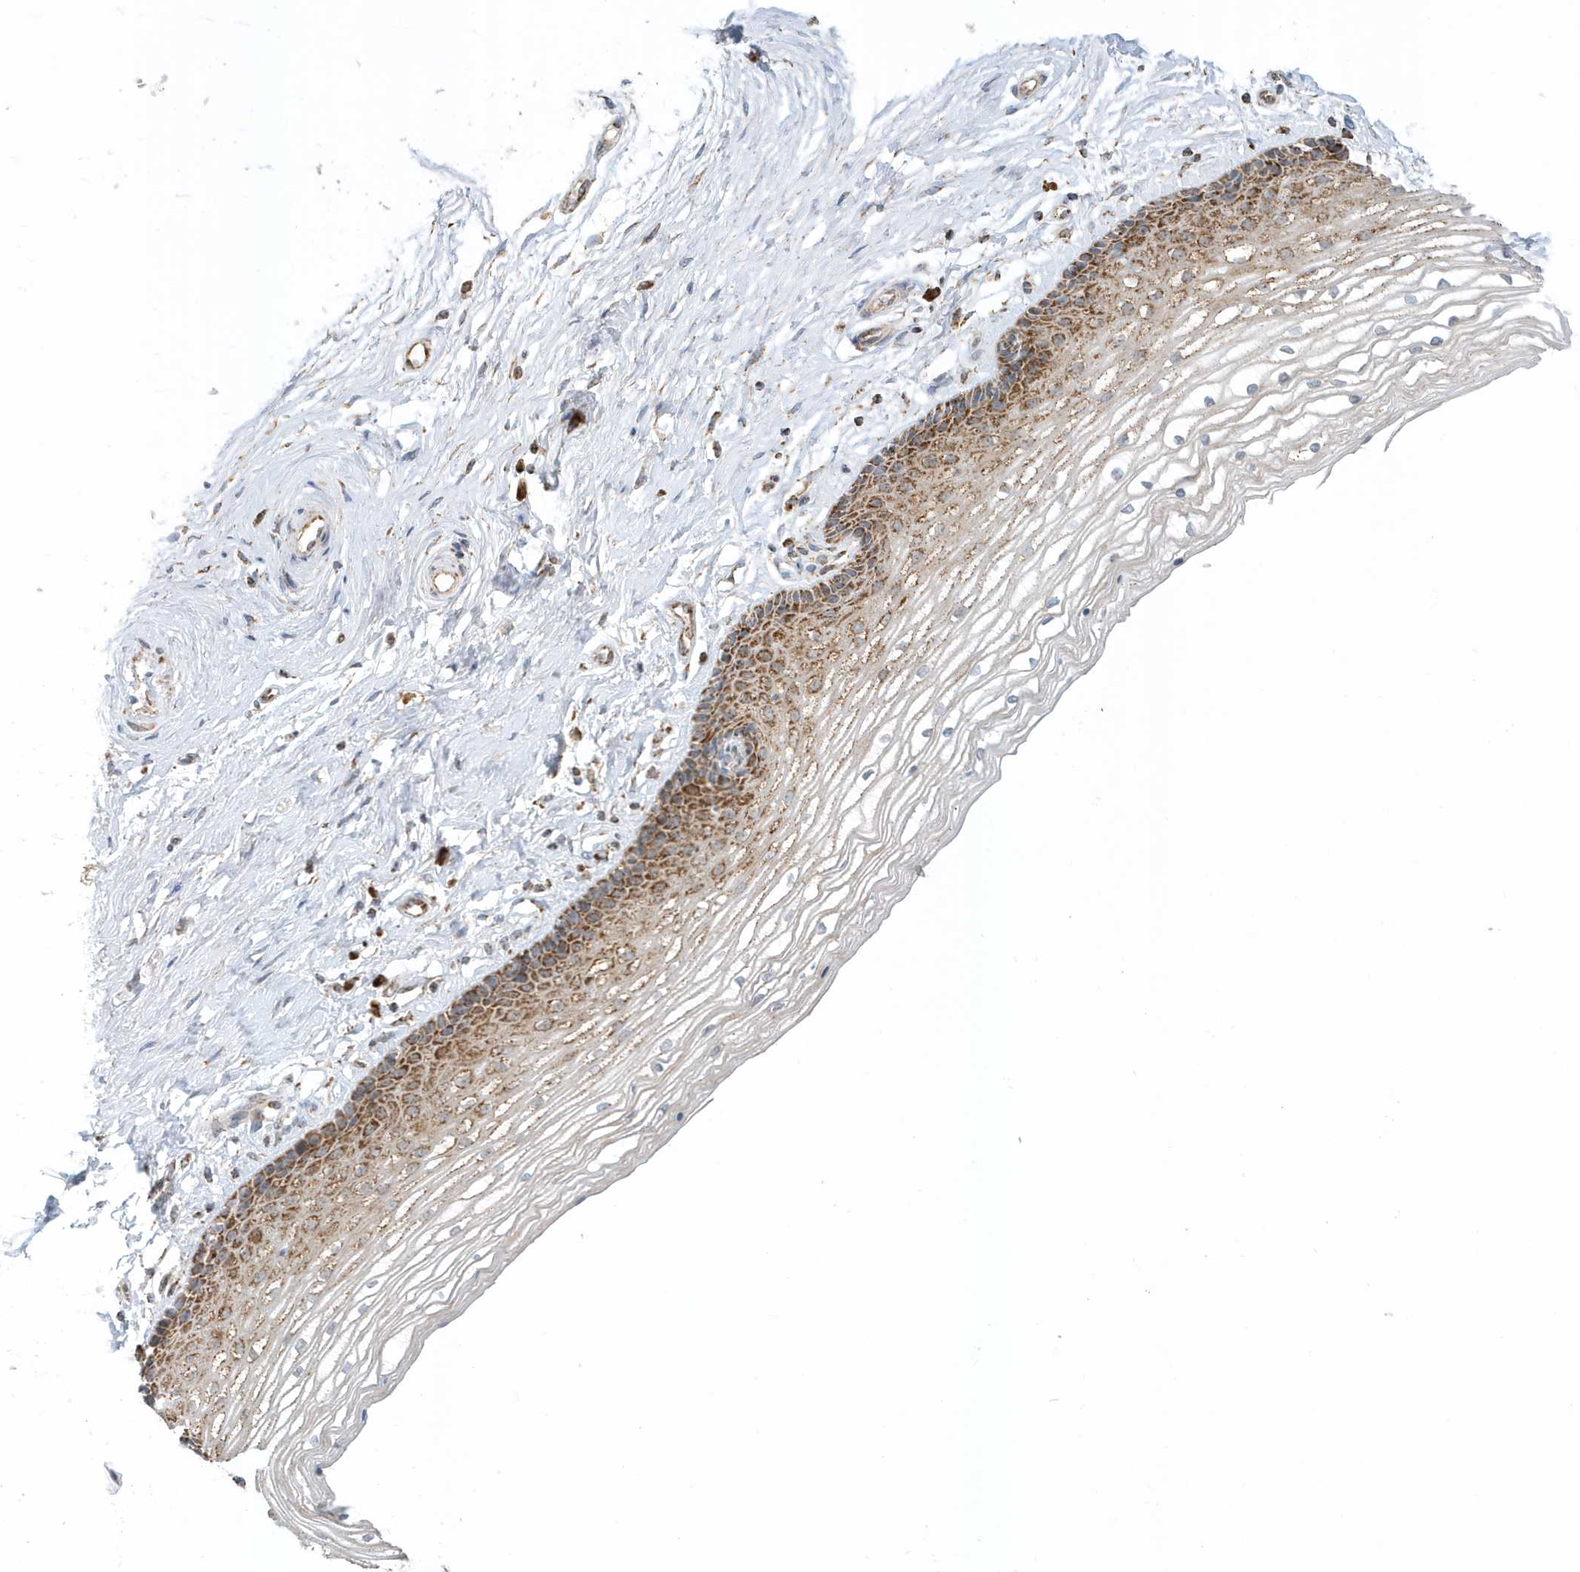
{"staining": {"intensity": "moderate", "quantity": ">75%", "location": "cytoplasmic/membranous"}, "tissue": "vagina", "cell_type": "Squamous epithelial cells", "image_type": "normal", "snomed": [{"axis": "morphology", "description": "Normal tissue, NOS"}, {"axis": "topography", "description": "Vagina"}], "caption": "Vagina stained with DAB (3,3'-diaminobenzidine) IHC reveals medium levels of moderate cytoplasmic/membranous staining in about >75% of squamous epithelial cells.", "gene": "MAN1A1", "patient": {"sex": "female", "age": 46}}